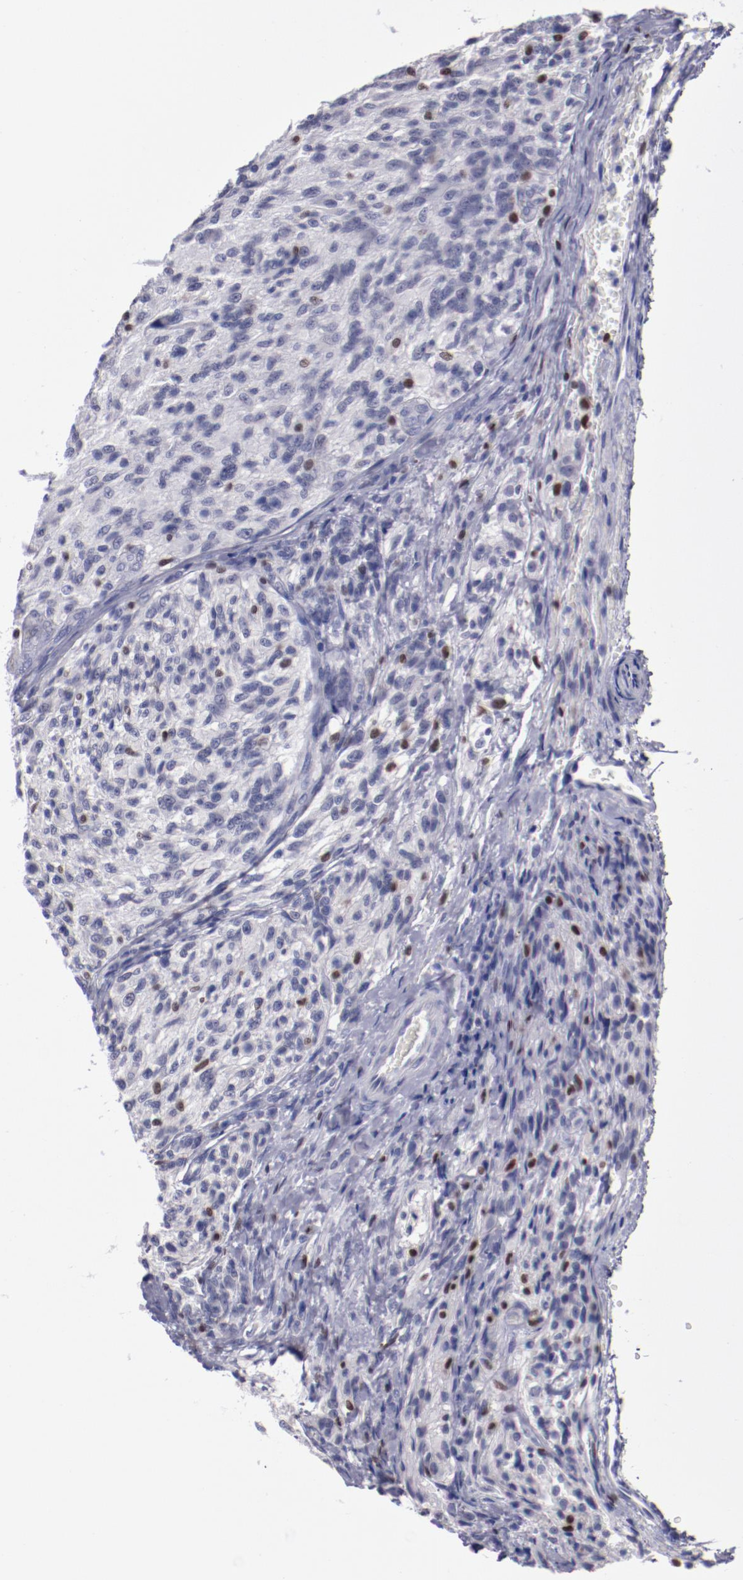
{"staining": {"intensity": "negative", "quantity": "none", "location": "none"}, "tissue": "glioma", "cell_type": "Tumor cells", "image_type": "cancer", "snomed": [{"axis": "morphology", "description": "Normal tissue, NOS"}, {"axis": "morphology", "description": "Glioma, malignant, High grade"}, {"axis": "topography", "description": "Cerebral cortex"}], "caption": "Tumor cells are negative for brown protein staining in glioma.", "gene": "IRF8", "patient": {"sex": "male", "age": 56}}